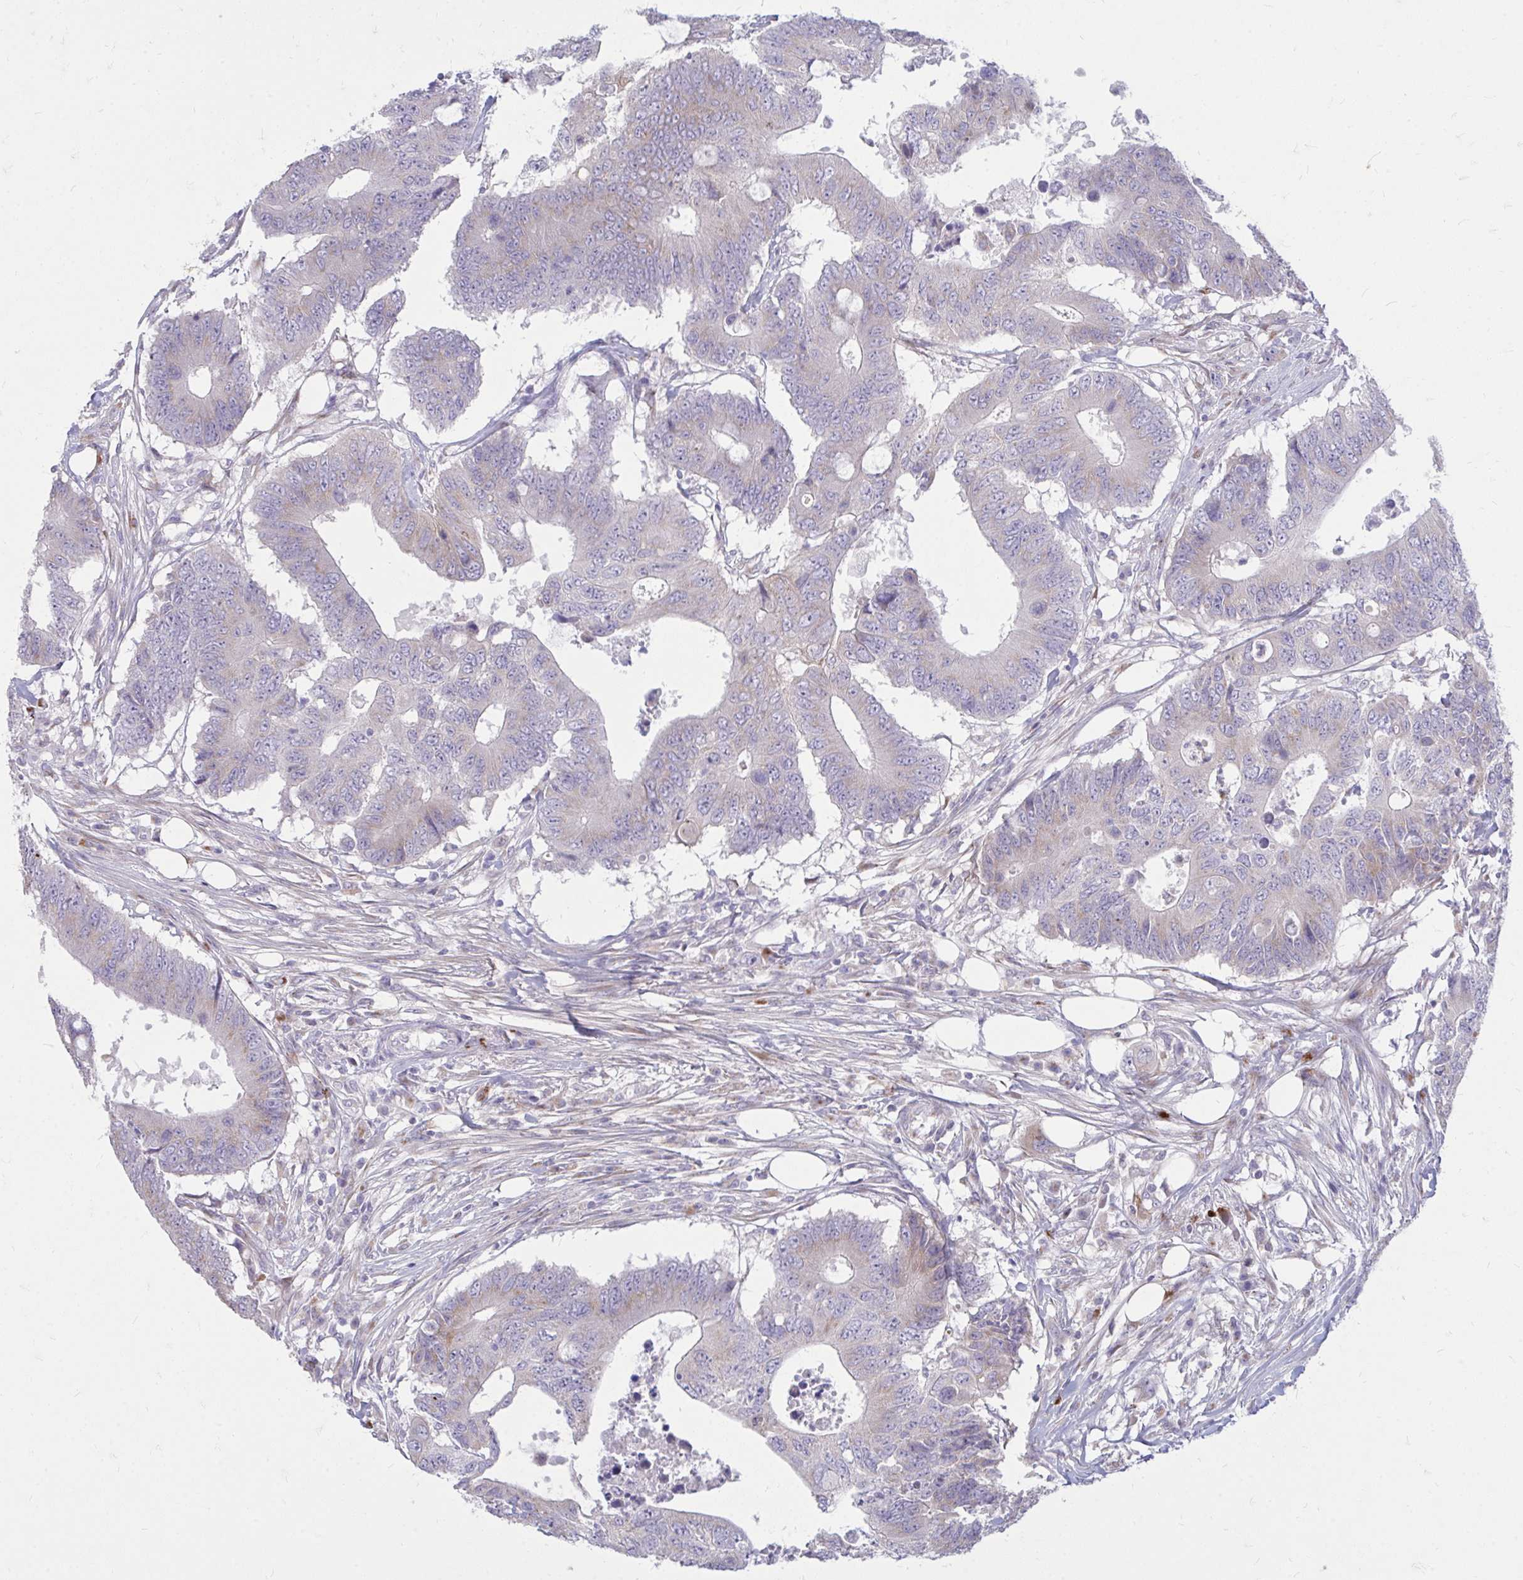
{"staining": {"intensity": "weak", "quantity": "<25%", "location": "cytoplasmic/membranous"}, "tissue": "colorectal cancer", "cell_type": "Tumor cells", "image_type": "cancer", "snomed": [{"axis": "morphology", "description": "Adenocarcinoma, NOS"}, {"axis": "topography", "description": "Colon"}], "caption": "The histopathology image displays no significant staining in tumor cells of adenocarcinoma (colorectal).", "gene": "RAB6B", "patient": {"sex": "male", "age": 71}}